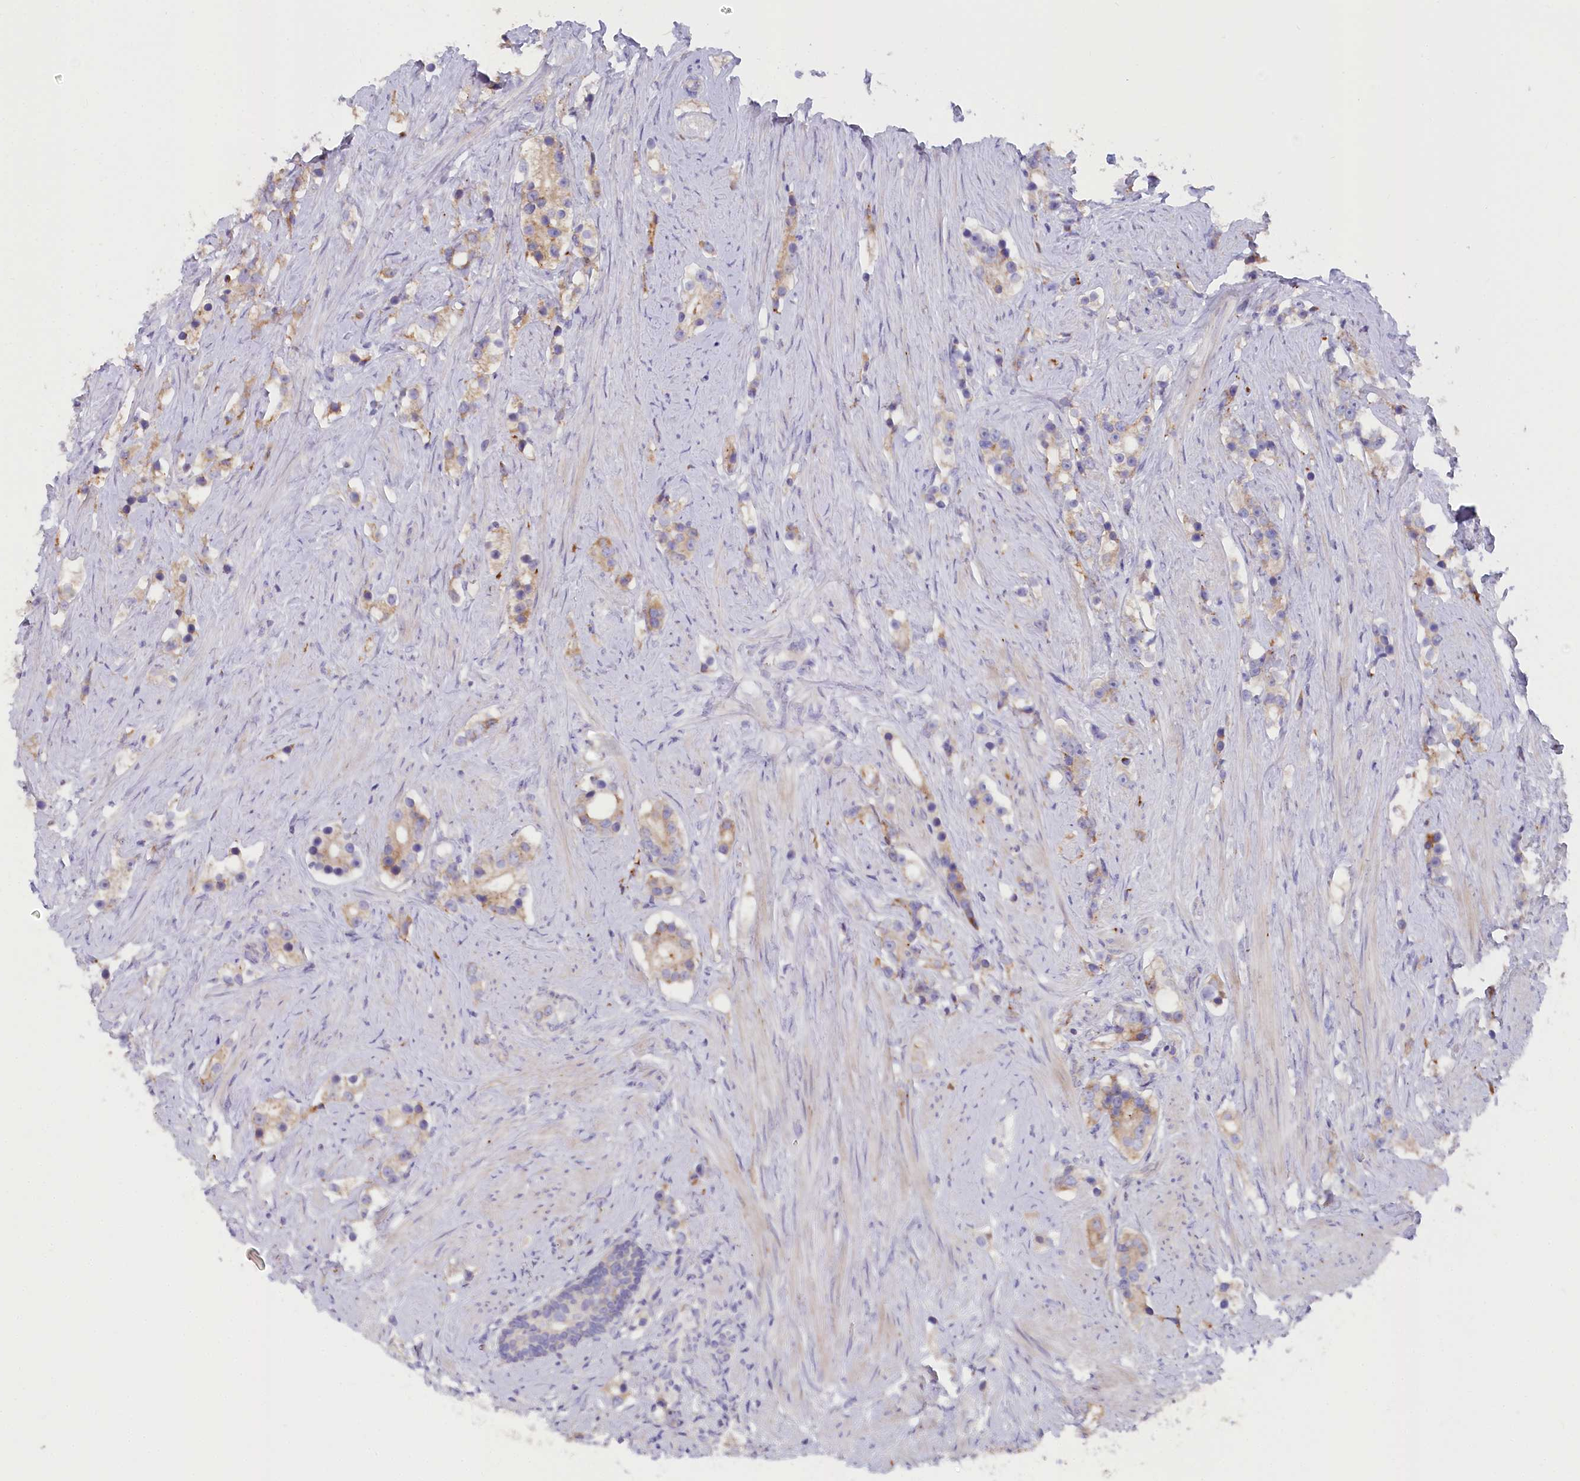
{"staining": {"intensity": "moderate", "quantity": ">75%", "location": "cytoplasmic/membranous"}, "tissue": "prostate cancer", "cell_type": "Tumor cells", "image_type": "cancer", "snomed": [{"axis": "morphology", "description": "Adenocarcinoma, High grade"}, {"axis": "topography", "description": "Prostate"}], "caption": "Moderate cytoplasmic/membranous expression for a protein is present in about >75% of tumor cells of adenocarcinoma (high-grade) (prostate) using IHC.", "gene": "POGLUT1", "patient": {"sex": "male", "age": 63}}